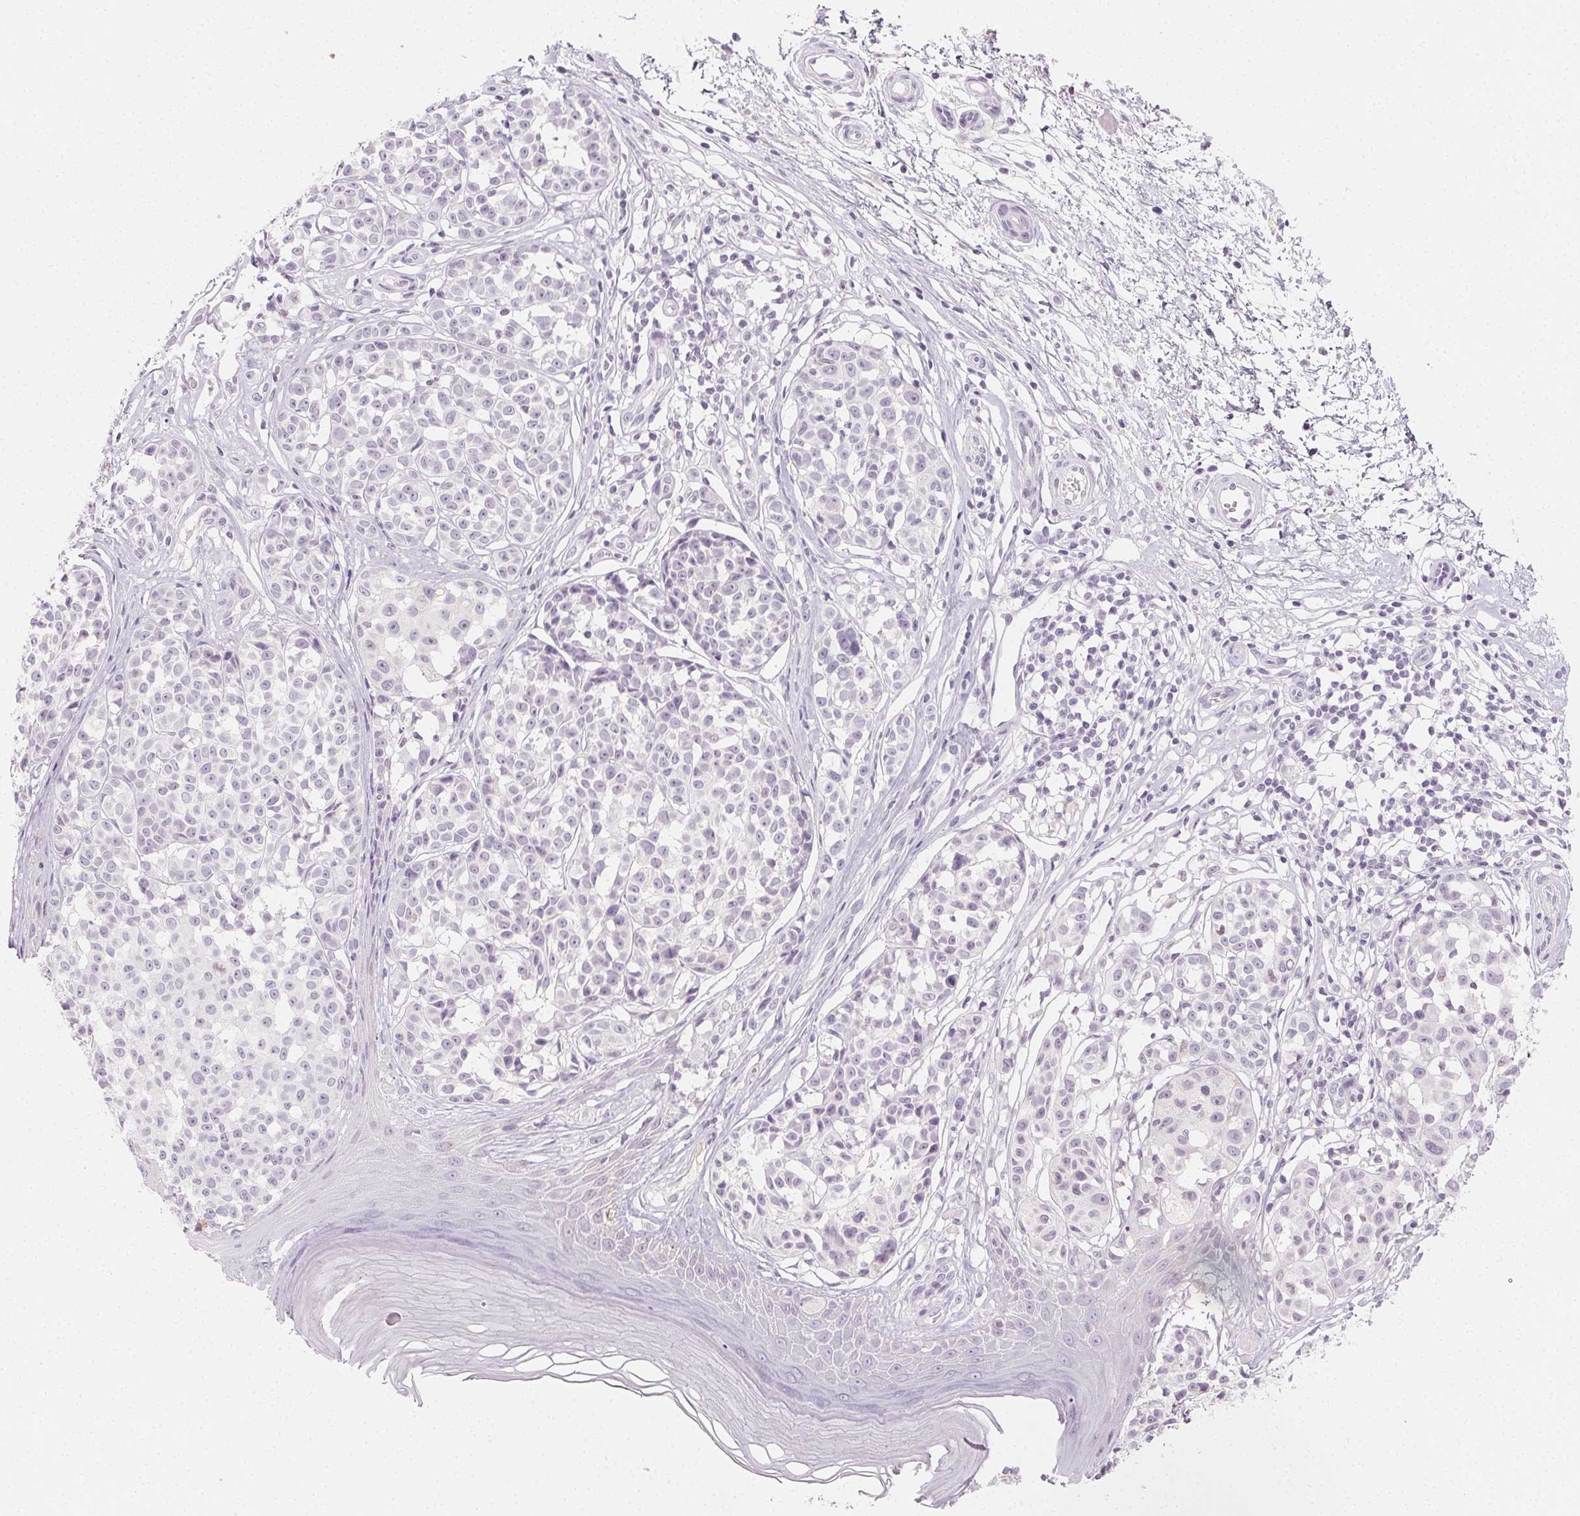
{"staining": {"intensity": "negative", "quantity": "none", "location": "none"}, "tissue": "melanoma", "cell_type": "Tumor cells", "image_type": "cancer", "snomed": [{"axis": "morphology", "description": "Malignant melanoma, NOS"}, {"axis": "topography", "description": "Skin"}], "caption": "Histopathology image shows no significant protein expression in tumor cells of malignant melanoma.", "gene": "AFM", "patient": {"sex": "female", "age": 90}}